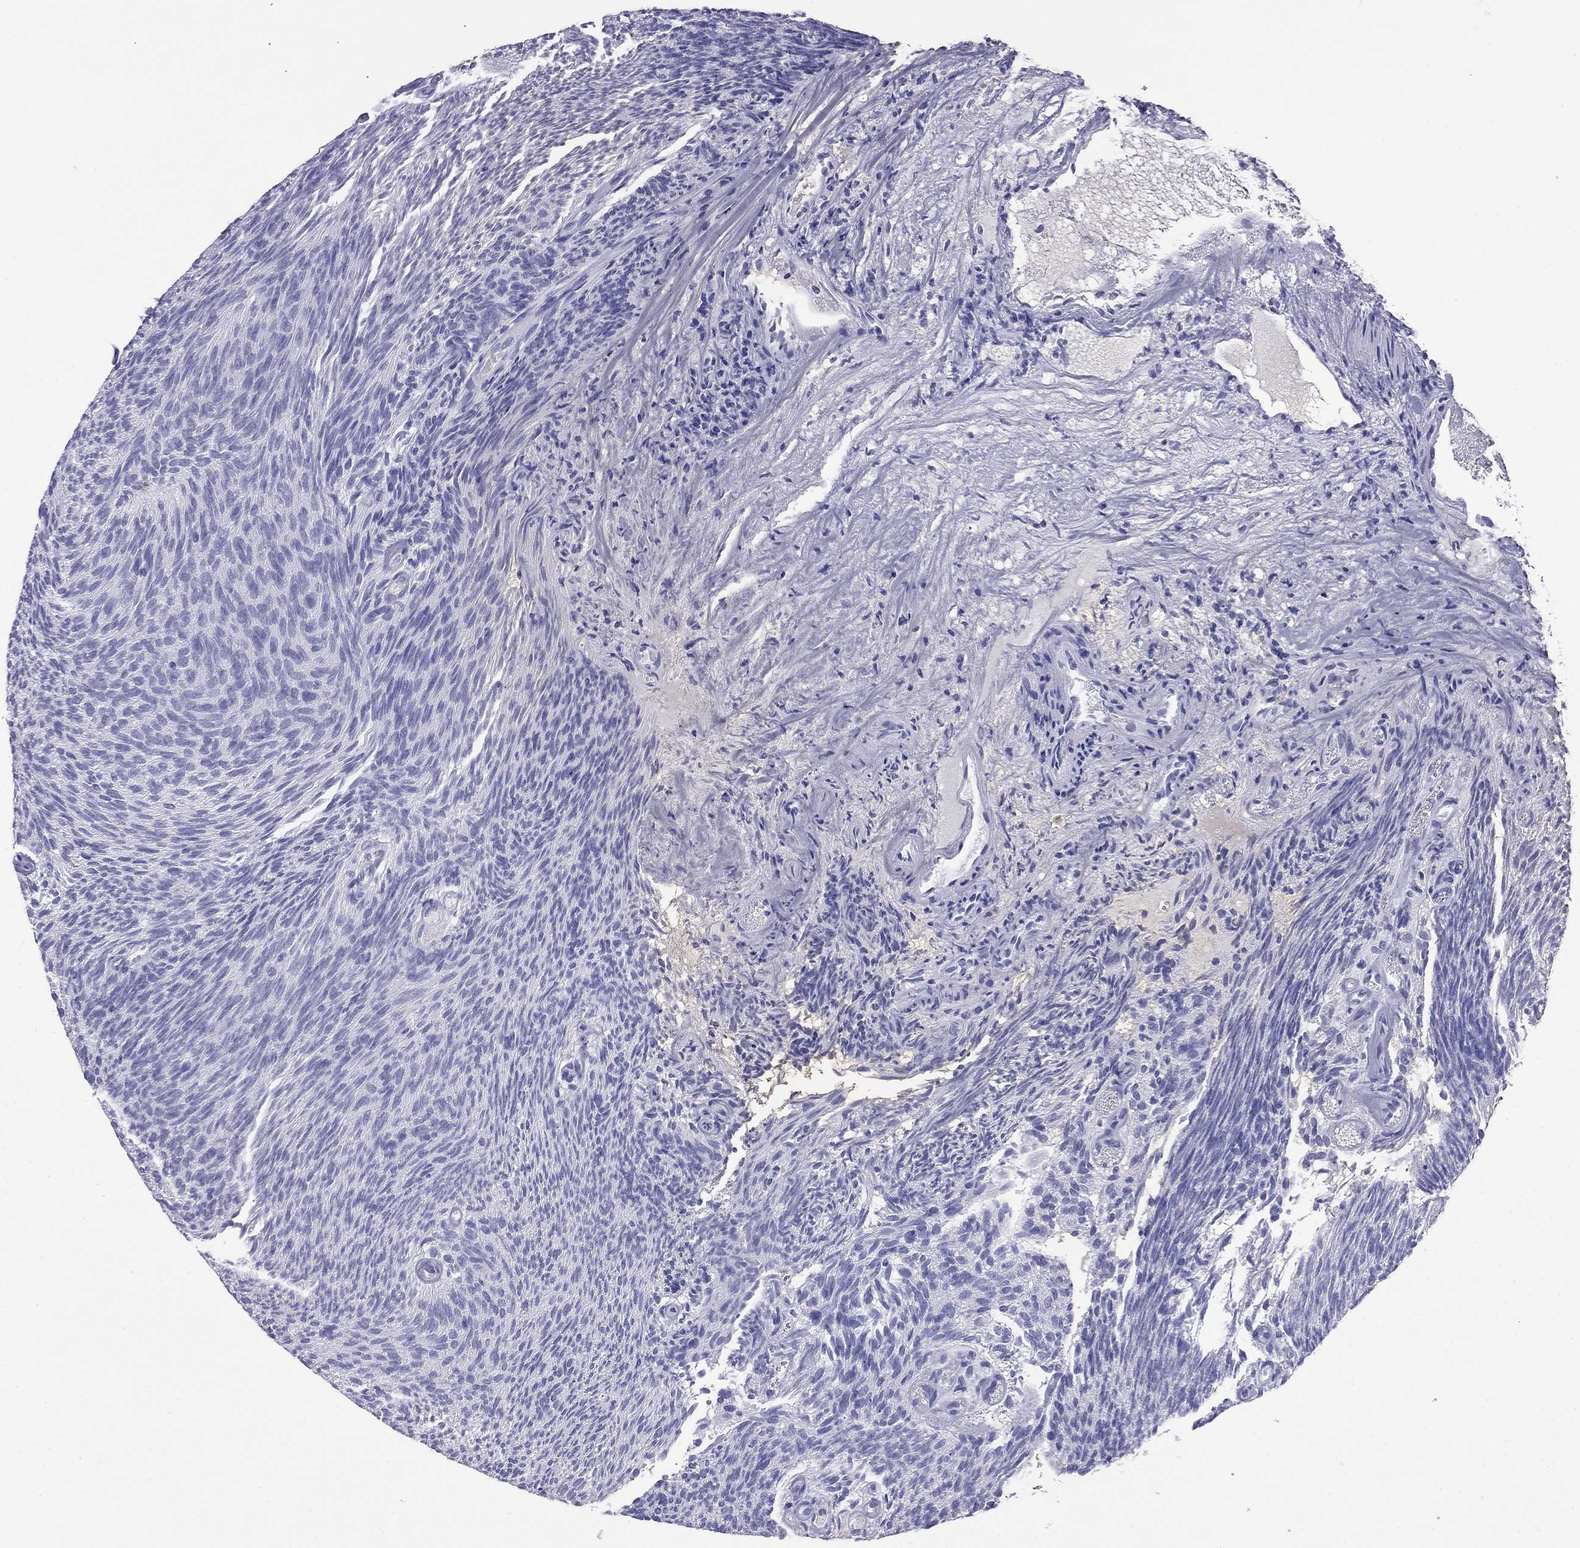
{"staining": {"intensity": "negative", "quantity": "none", "location": "none"}, "tissue": "urothelial cancer", "cell_type": "Tumor cells", "image_type": "cancer", "snomed": [{"axis": "morphology", "description": "Urothelial carcinoma, Low grade"}, {"axis": "topography", "description": "Urinary bladder"}], "caption": "There is no significant expression in tumor cells of urothelial cancer.", "gene": "ODF4", "patient": {"sex": "male", "age": 77}}